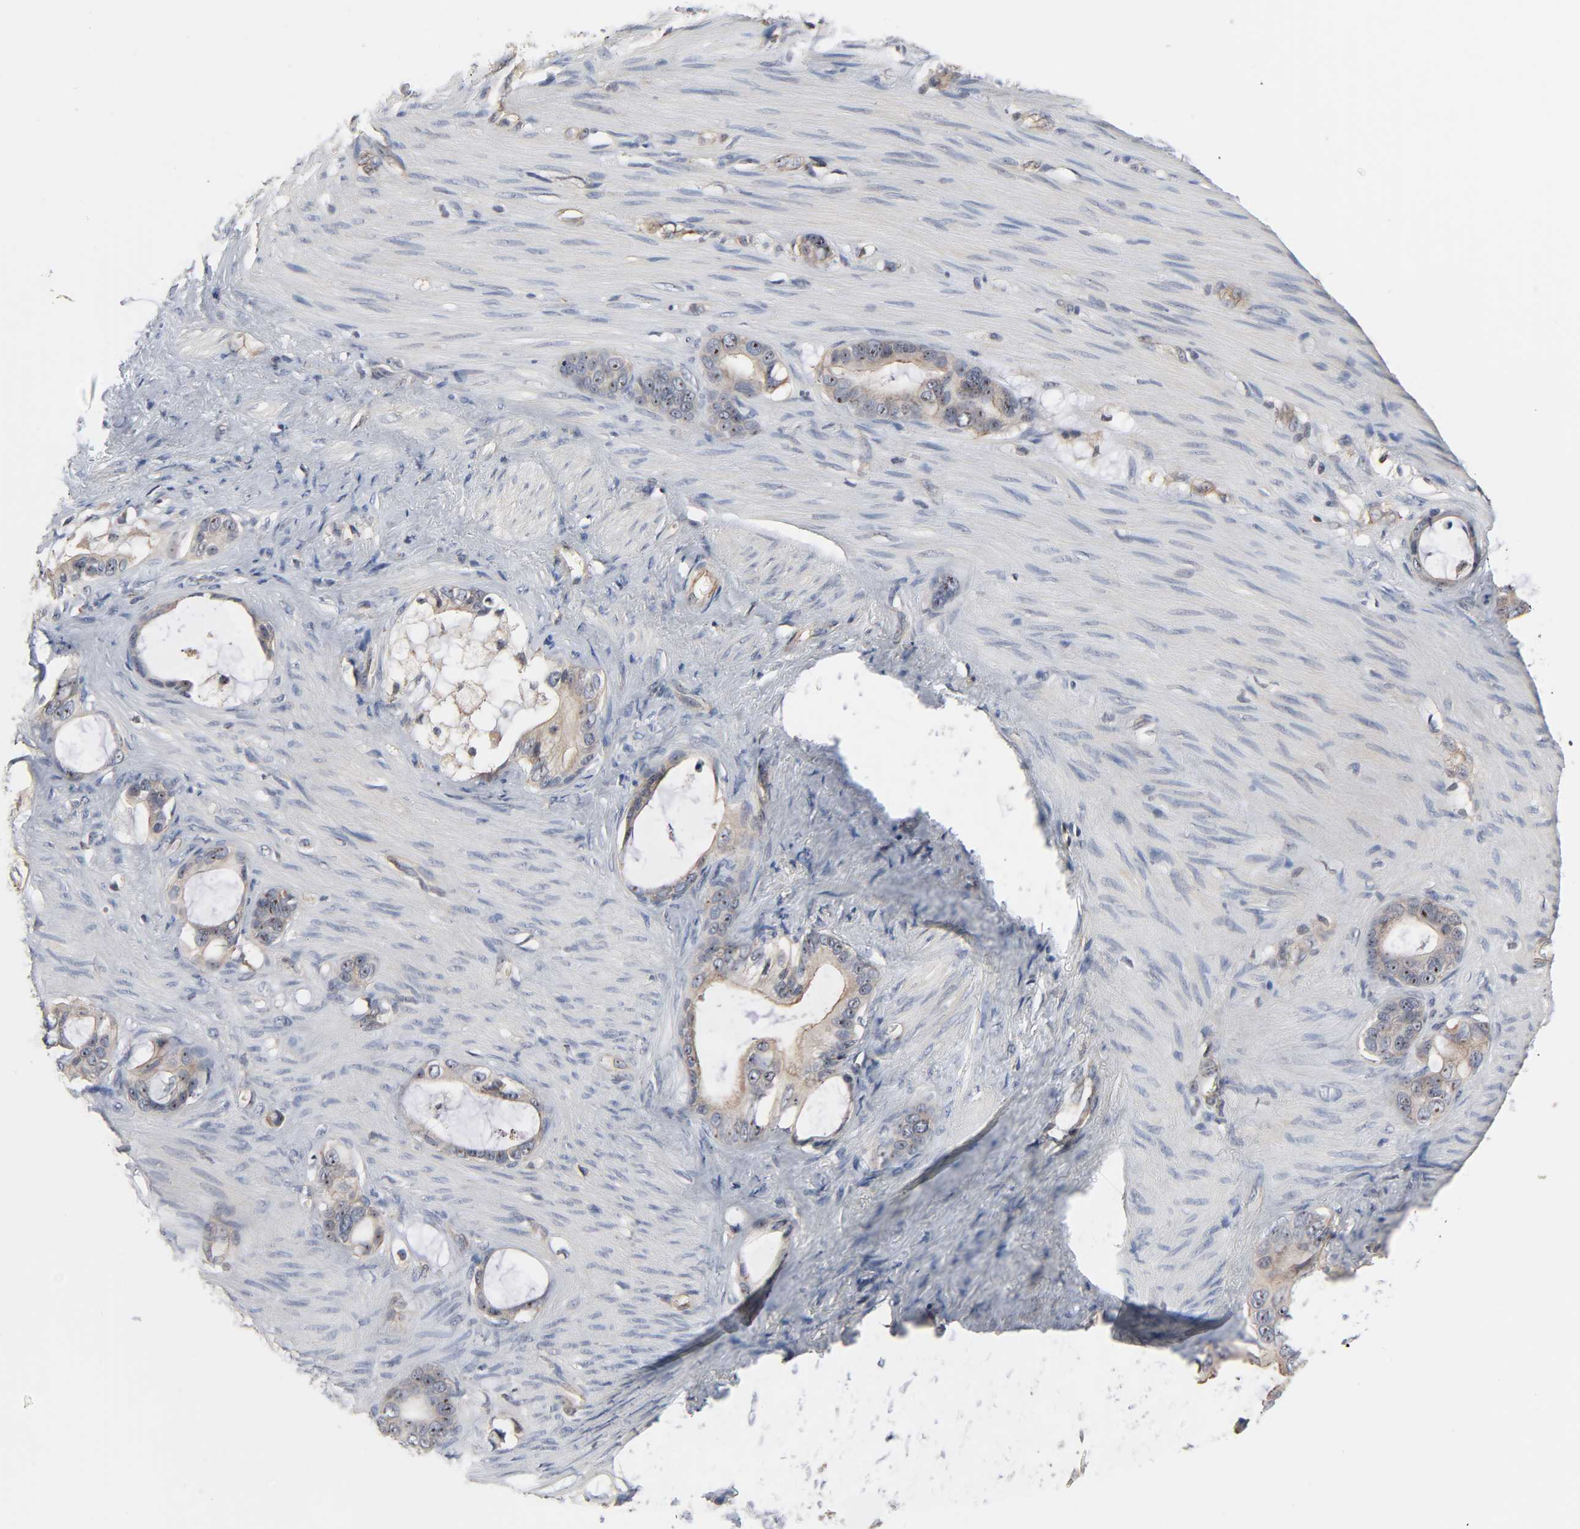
{"staining": {"intensity": "weak", "quantity": ">75%", "location": "nuclear"}, "tissue": "stomach cancer", "cell_type": "Tumor cells", "image_type": "cancer", "snomed": [{"axis": "morphology", "description": "Adenocarcinoma, NOS"}, {"axis": "topography", "description": "Stomach"}], "caption": "Protein staining reveals weak nuclear expression in approximately >75% of tumor cells in adenocarcinoma (stomach). (DAB (3,3'-diaminobenzidine) IHC with brightfield microscopy, high magnification).", "gene": "DDX10", "patient": {"sex": "female", "age": 75}}